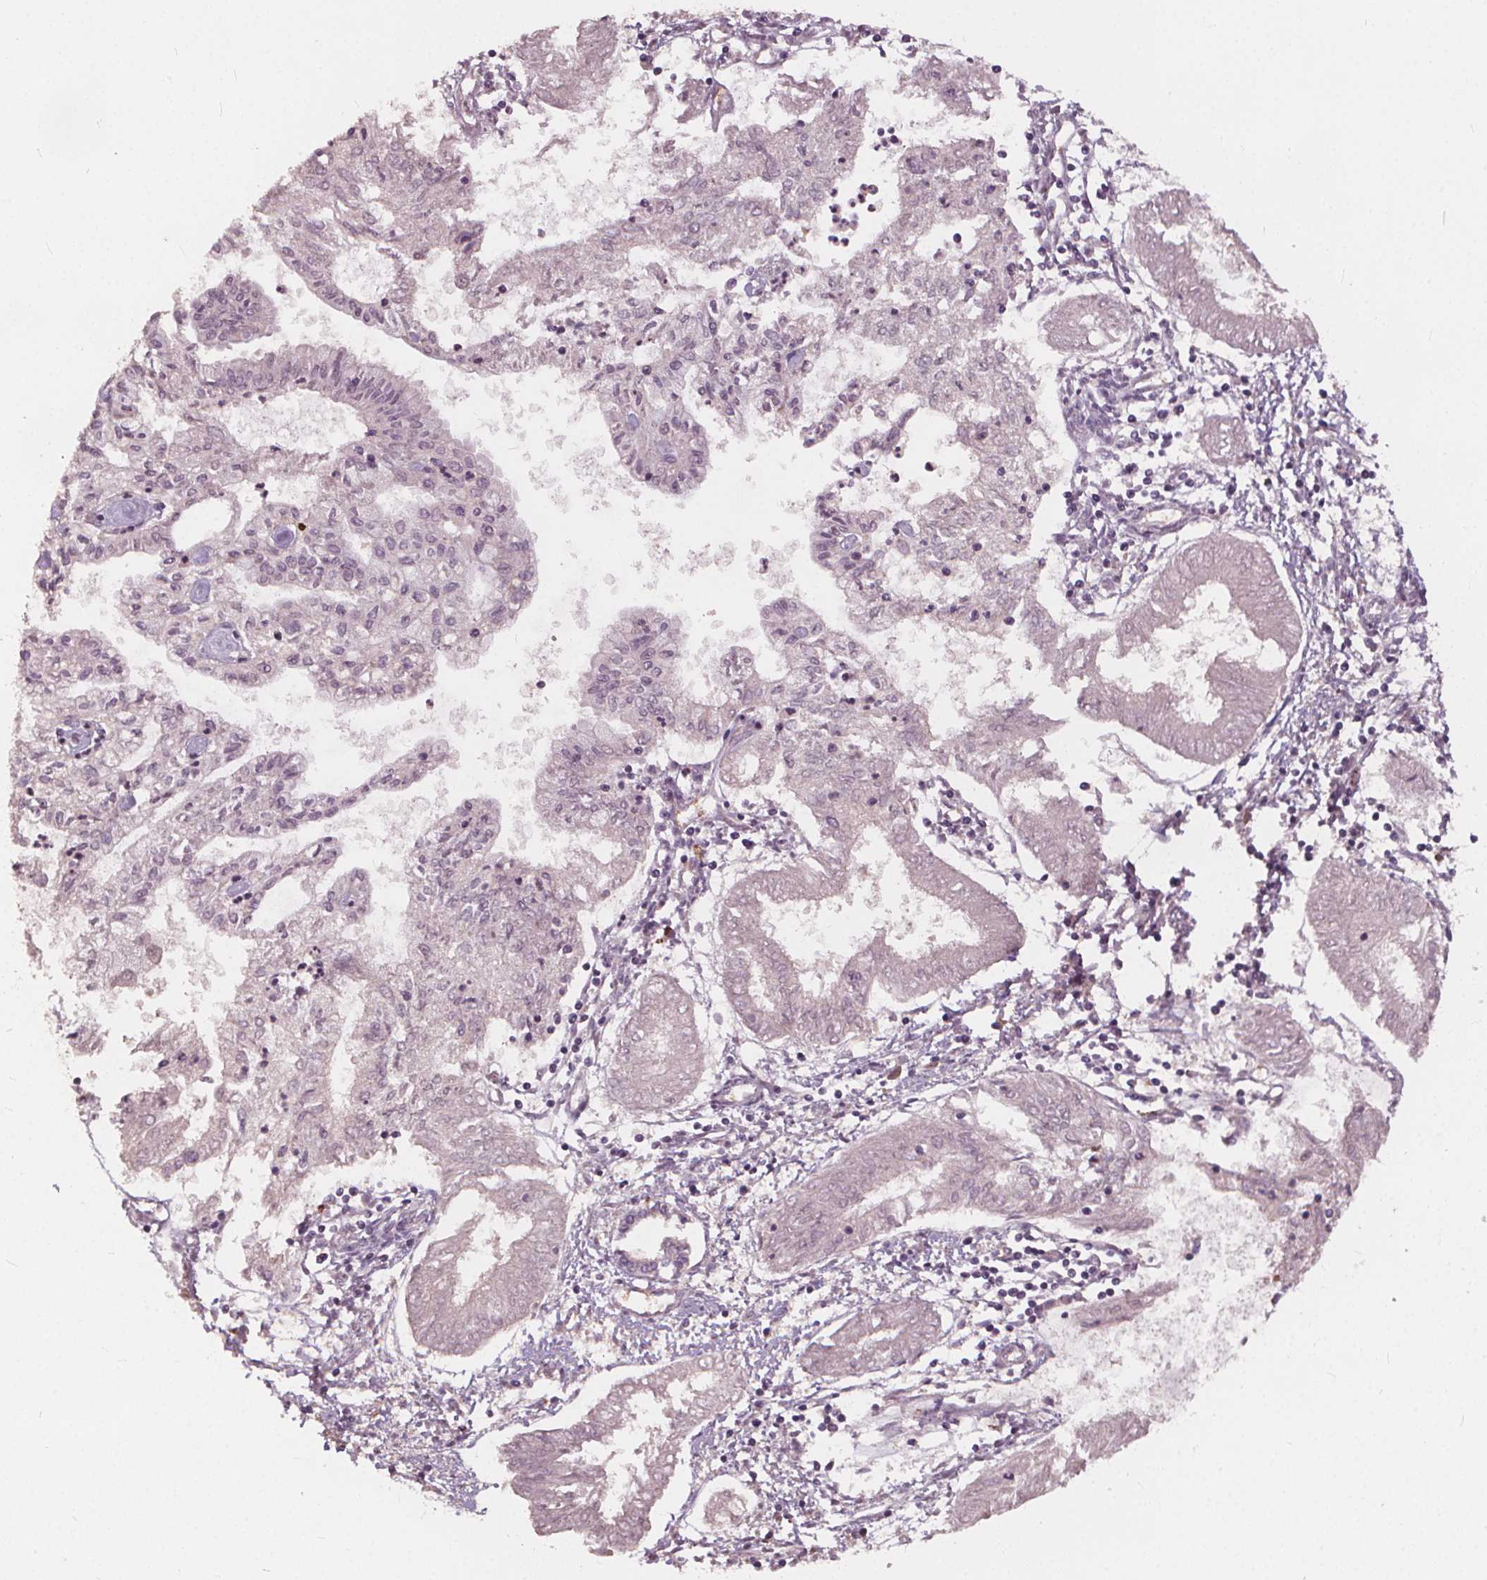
{"staining": {"intensity": "negative", "quantity": "none", "location": "none"}, "tissue": "endometrial cancer", "cell_type": "Tumor cells", "image_type": "cancer", "snomed": [{"axis": "morphology", "description": "Adenocarcinoma, NOS"}, {"axis": "topography", "description": "Endometrium"}], "caption": "Immunohistochemistry (IHC) image of adenocarcinoma (endometrial) stained for a protein (brown), which displays no expression in tumor cells.", "gene": "IPO13", "patient": {"sex": "female", "age": 68}}